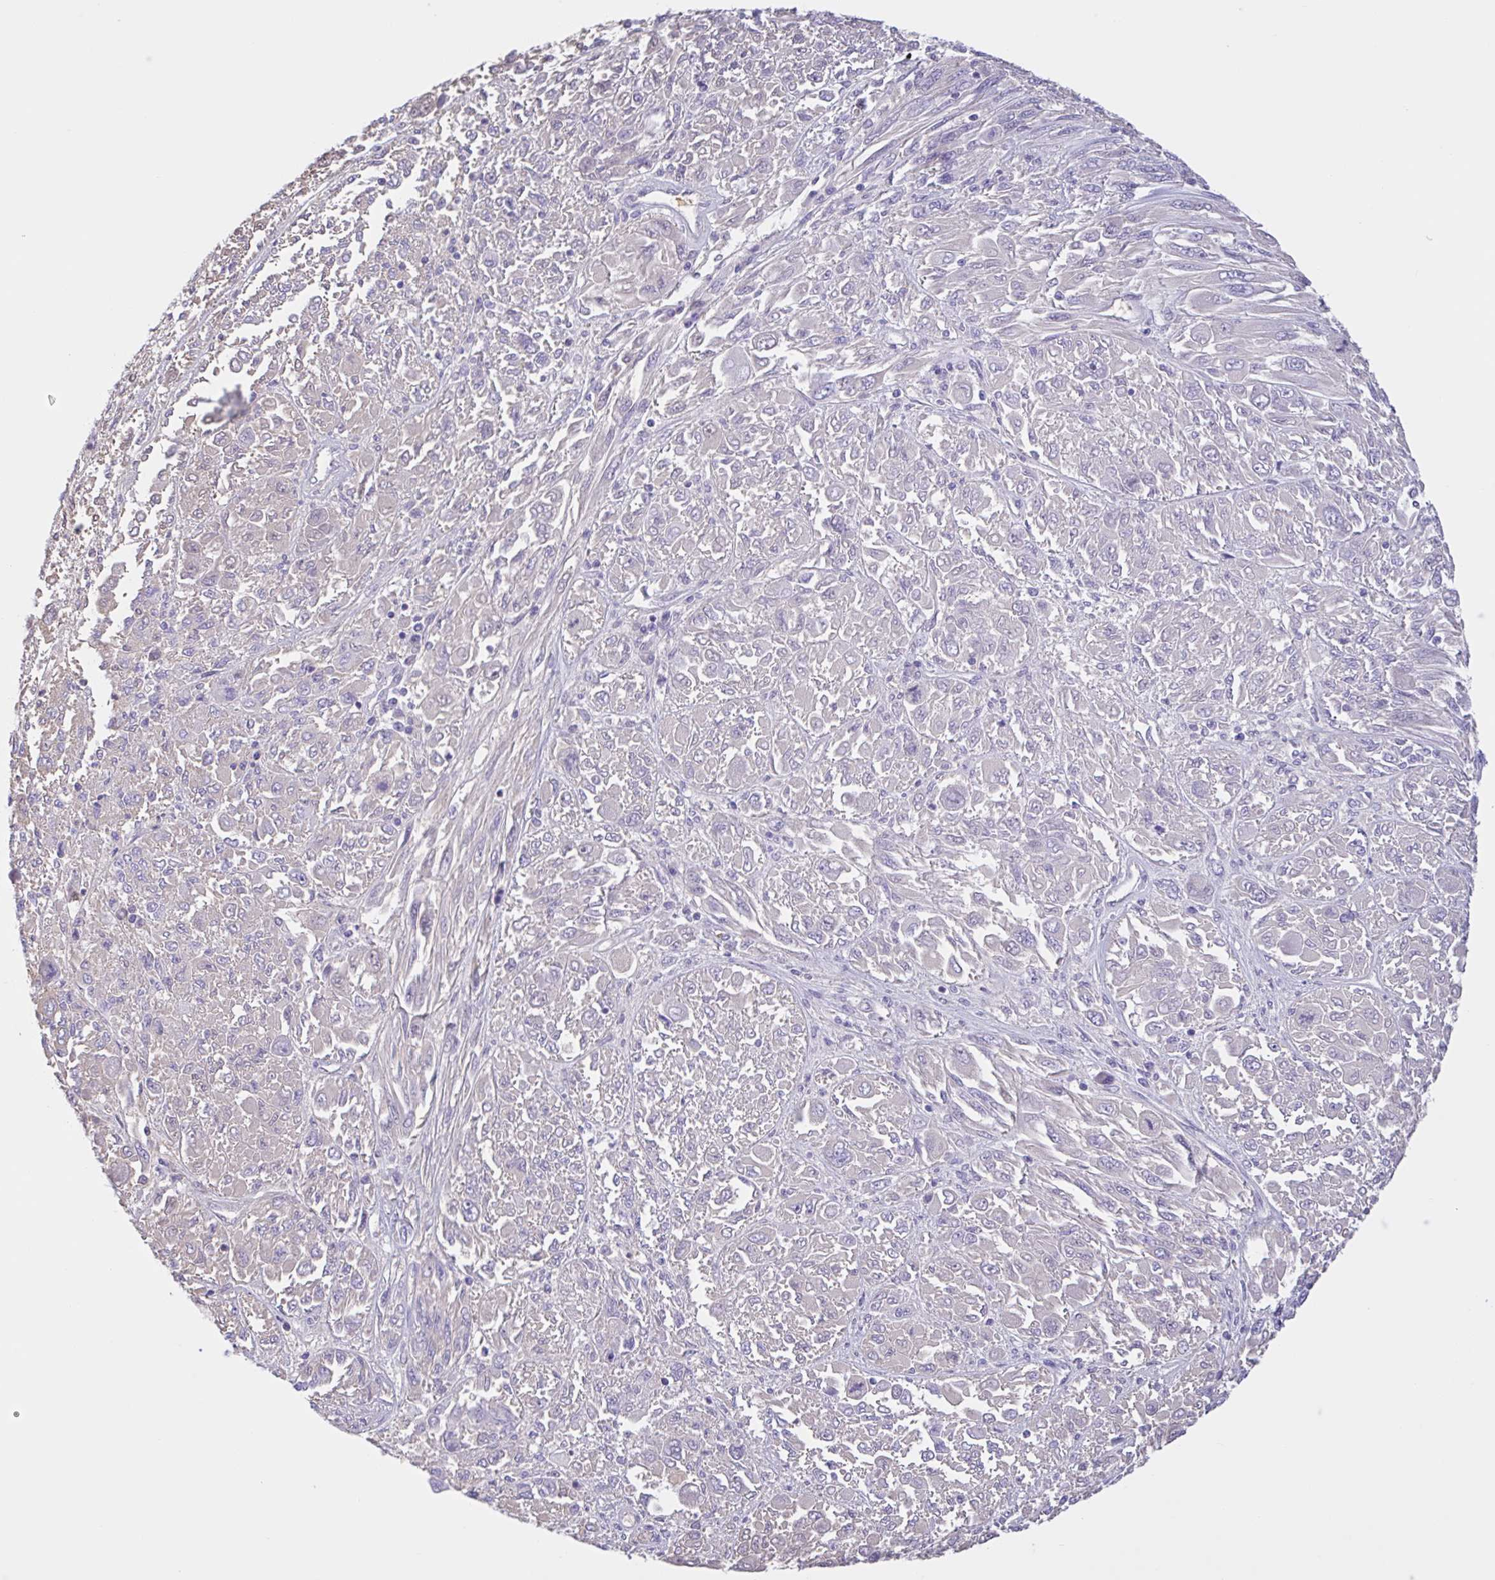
{"staining": {"intensity": "negative", "quantity": "none", "location": "none"}, "tissue": "melanoma", "cell_type": "Tumor cells", "image_type": "cancer", "snomed": [{"axis": "morphology", "description": "Malignant melanoma, NOS"}, {"axis": "topography", "description": "Skin"}], "caption": "There is no significant staining in tumor cells of melanoma.", "gene": "LARGE2", "patient": {"sex": "female", "age": 91}}